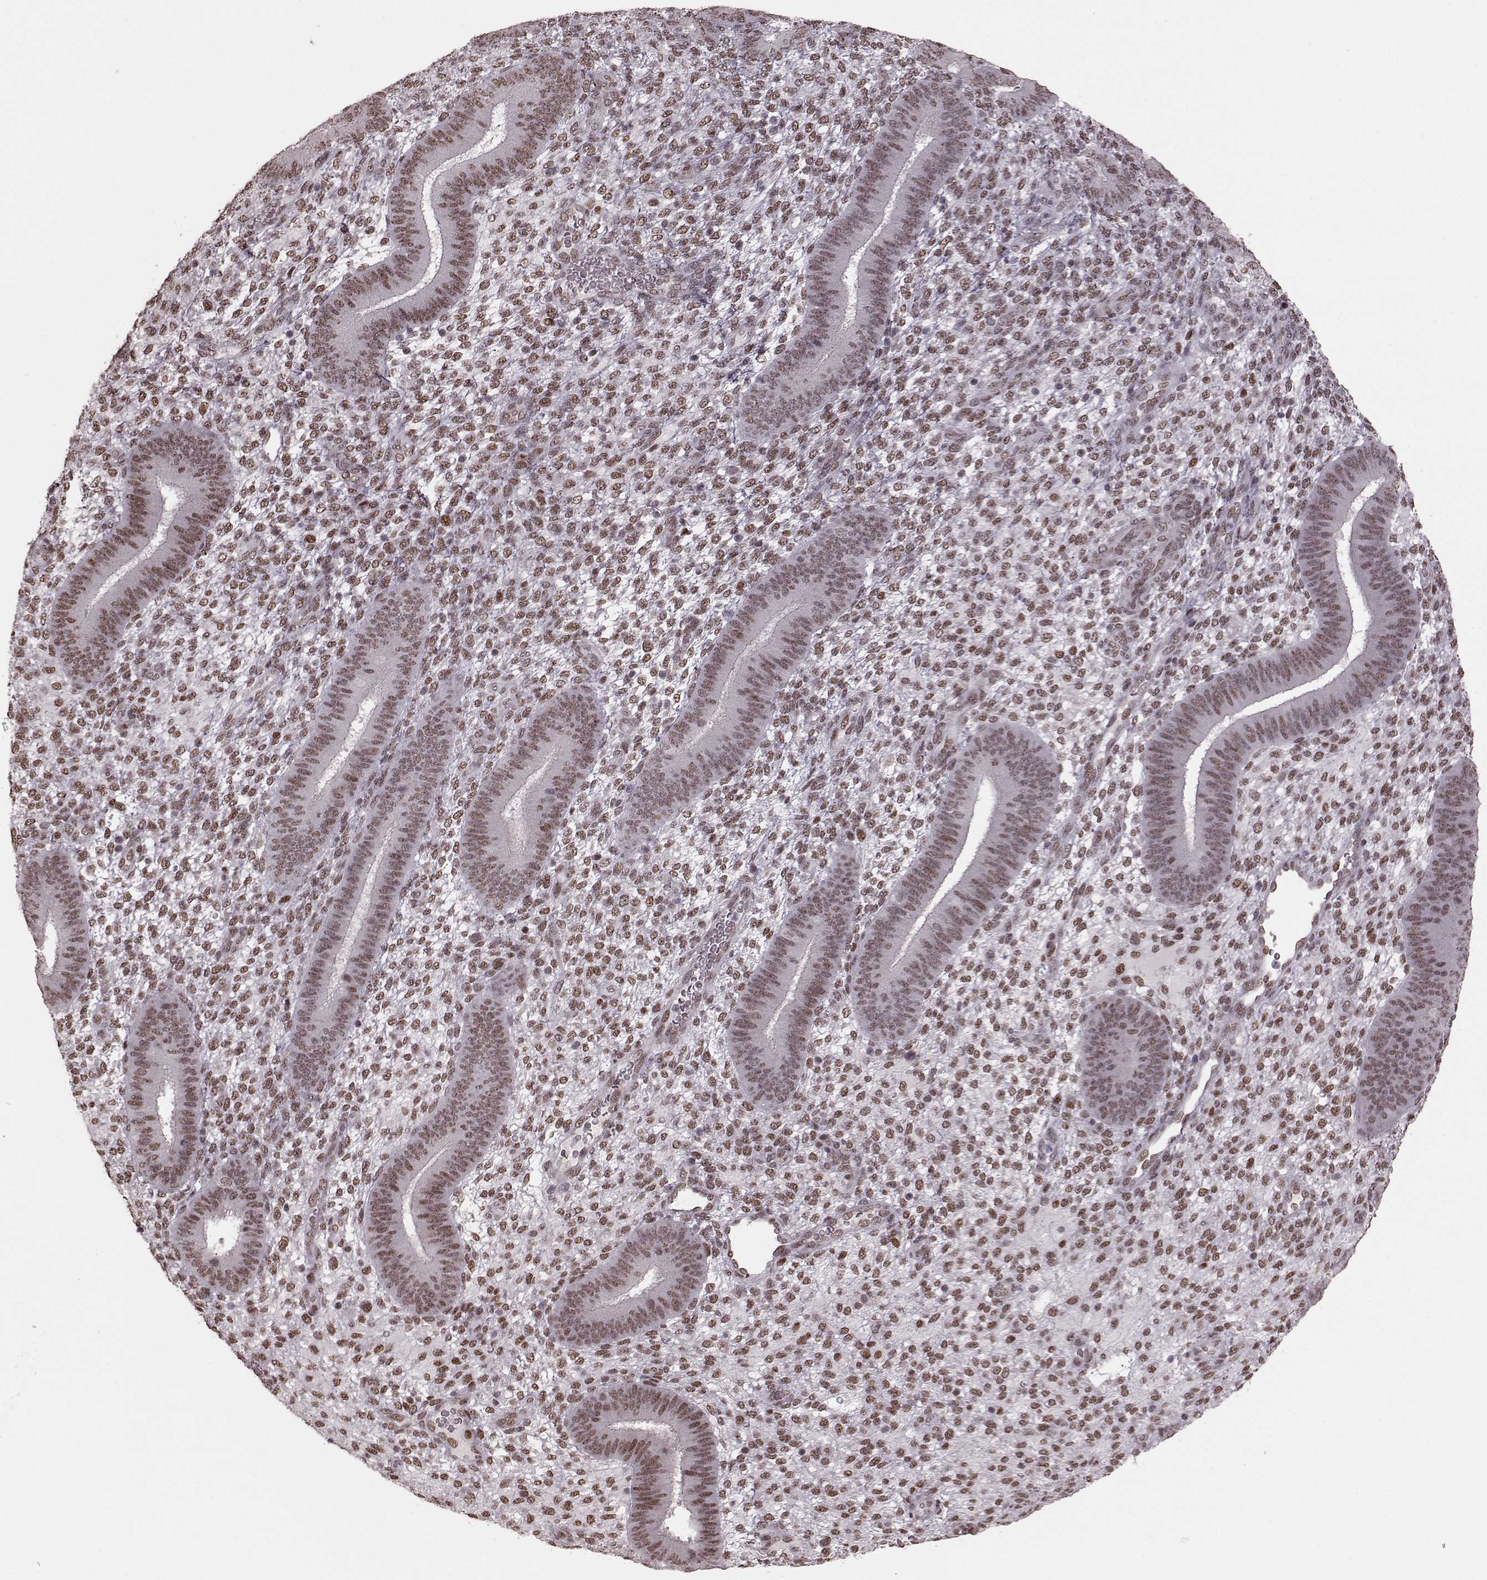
{"staining": {"intensity": "weak", "quantity": ">75%", "location": "nuclear"}, "tissue": "endometrium", "cell_type": "Cells in endometrial stroma", "image_type": "normal", "snomed": [{"axis": "morphology", "description": "Normal tissue, NOS"}, {"axis": "topography", "description": "Endometrium"}], "caption": "Immunohistochemistry (IHC) micrograph of unremarkable human endometrium stained for a protein (brown), which reveals low levels of weak nuclear positivity in about >75% of cells in endometrial stroma.", "gene": "NR2C1", "patient": {"sex": "female", "age": 39}}